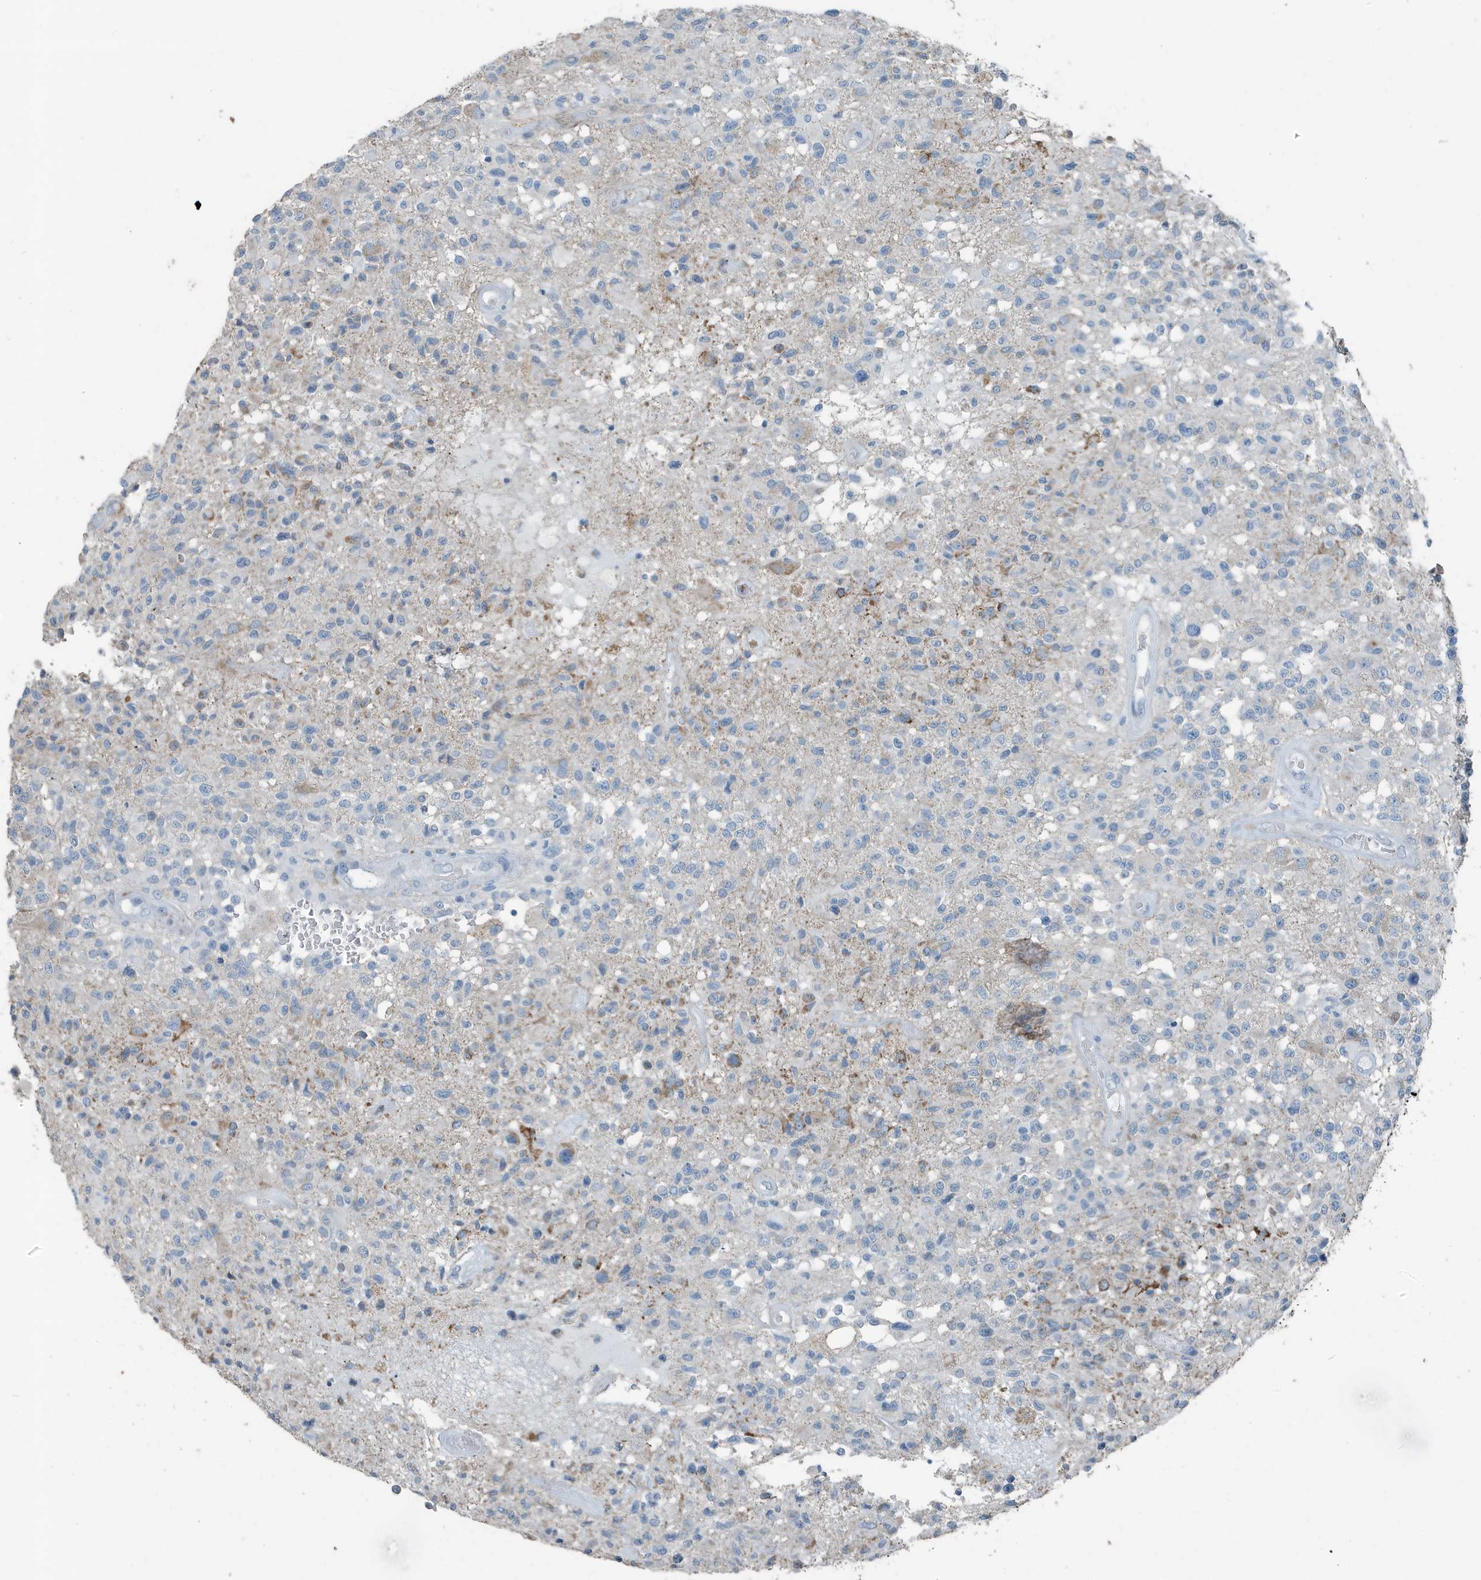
{"staining": {"intensity": "negative", "quantity": "none", "location": "none"}, "tissue": "glioma", "cell_type": "Tumor cells", "image_type": "cancer", "snomed": [{"axis": "morphology", "description": "Glioma, malignant, High grade"}, {"axis": "morphology", "description": "Glioblastoma, NOS"}, {"axis": "topography", "description": "Brain"}], "caption": "The micrograph reveals no staining of tumor cells in glioma. (Brightfield microscopy of DAB immunohistochemistry at high magnification).", "gene": "FAM162A", "patient": {"sex": "male", "age": 60}}